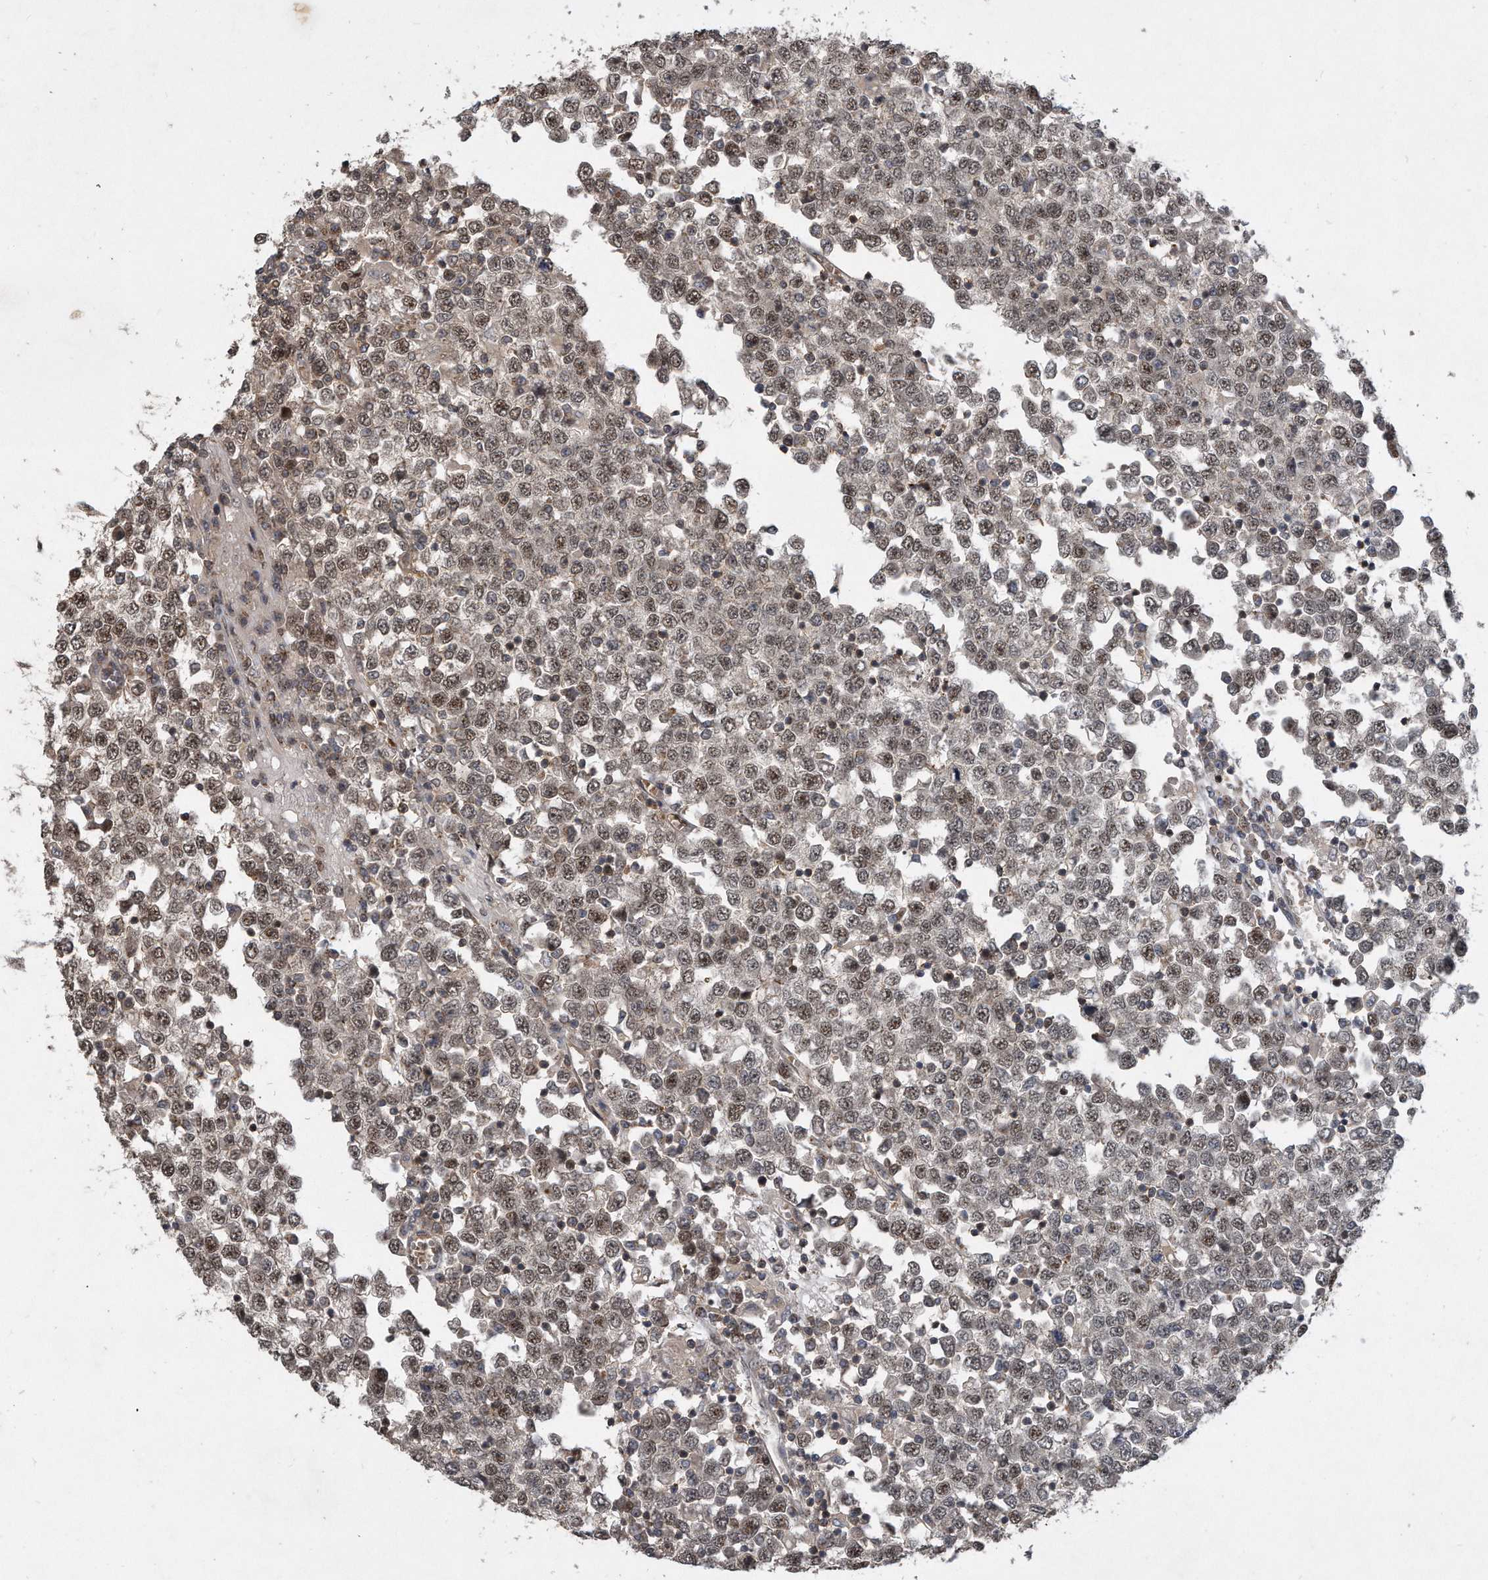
{"staining": {"intensity": "moderate", "quantity": ">75%", "location": "nuclear"}, "tissue": "testis cancer", "cell_type": "Tumor cells", "image_type": "cancer", "snomed": [{"axis": "morphology", "description": "Seminoma, NOS"}, {"axis": "topography", "description": "Testis"}], "caption": "Immunohistochemistry (IHC) (DAB (3,3'-diaminobenzidine)) staining of seminoma (testis) reveals moderate nuclear protein positivity in approximately >75% of tumor cells.", "gene": "PGBD2", "patient": {"sex": "male", "age": 65}}